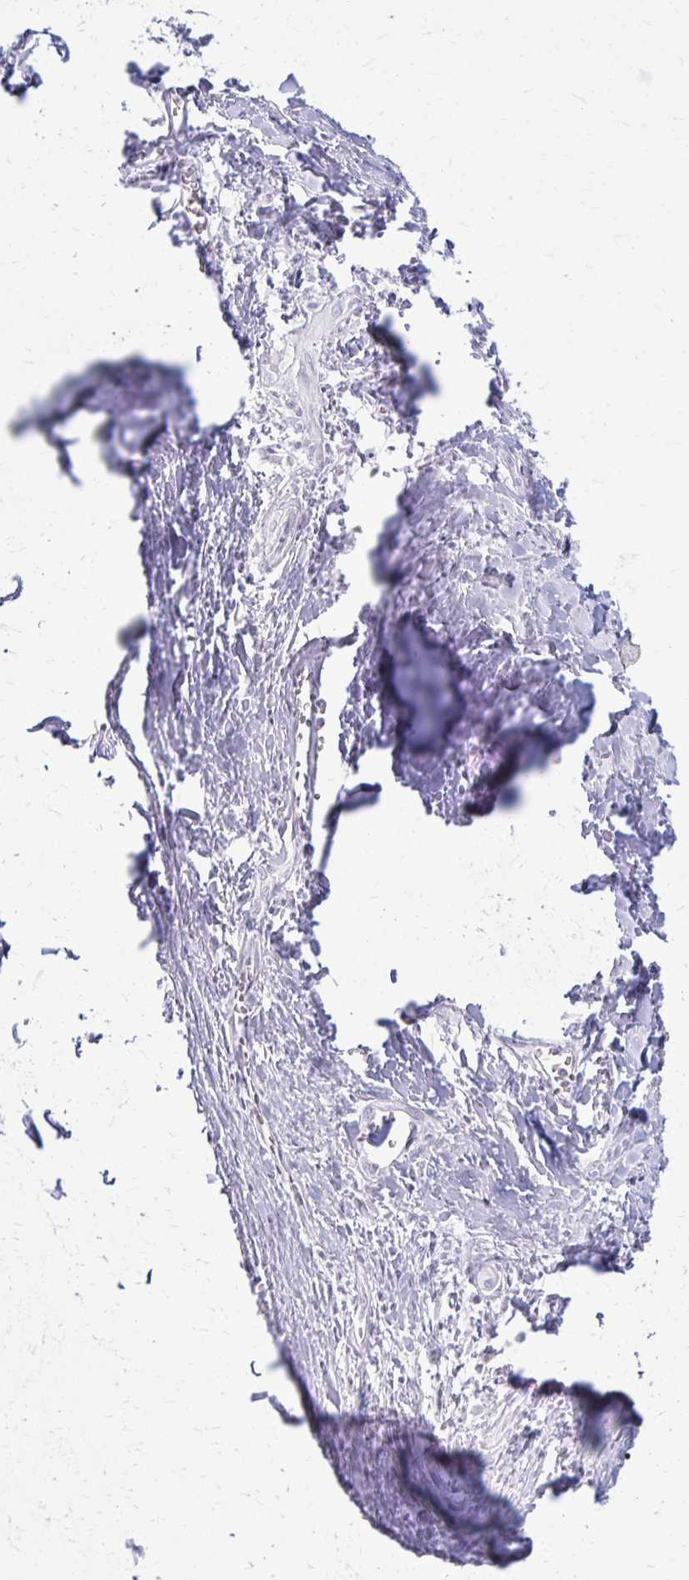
{"staining": {"intensity": "negative", "quantity": "none", "location": "none"}, "tissue": "adipose tissue", "cell_type": "Adipocytes", "image_type": "normal", "snomed": [{"axis": "morphology", "description": "Normal tissue, NOS"}, {"axis": "topography", "description": "Cartilage tissue"}], "caption": "Adipocytes show no significant positivity in unremarkable adipose tissue.", "gene": "AP5M1", "patient": {"sex": "male", "age": 57}}